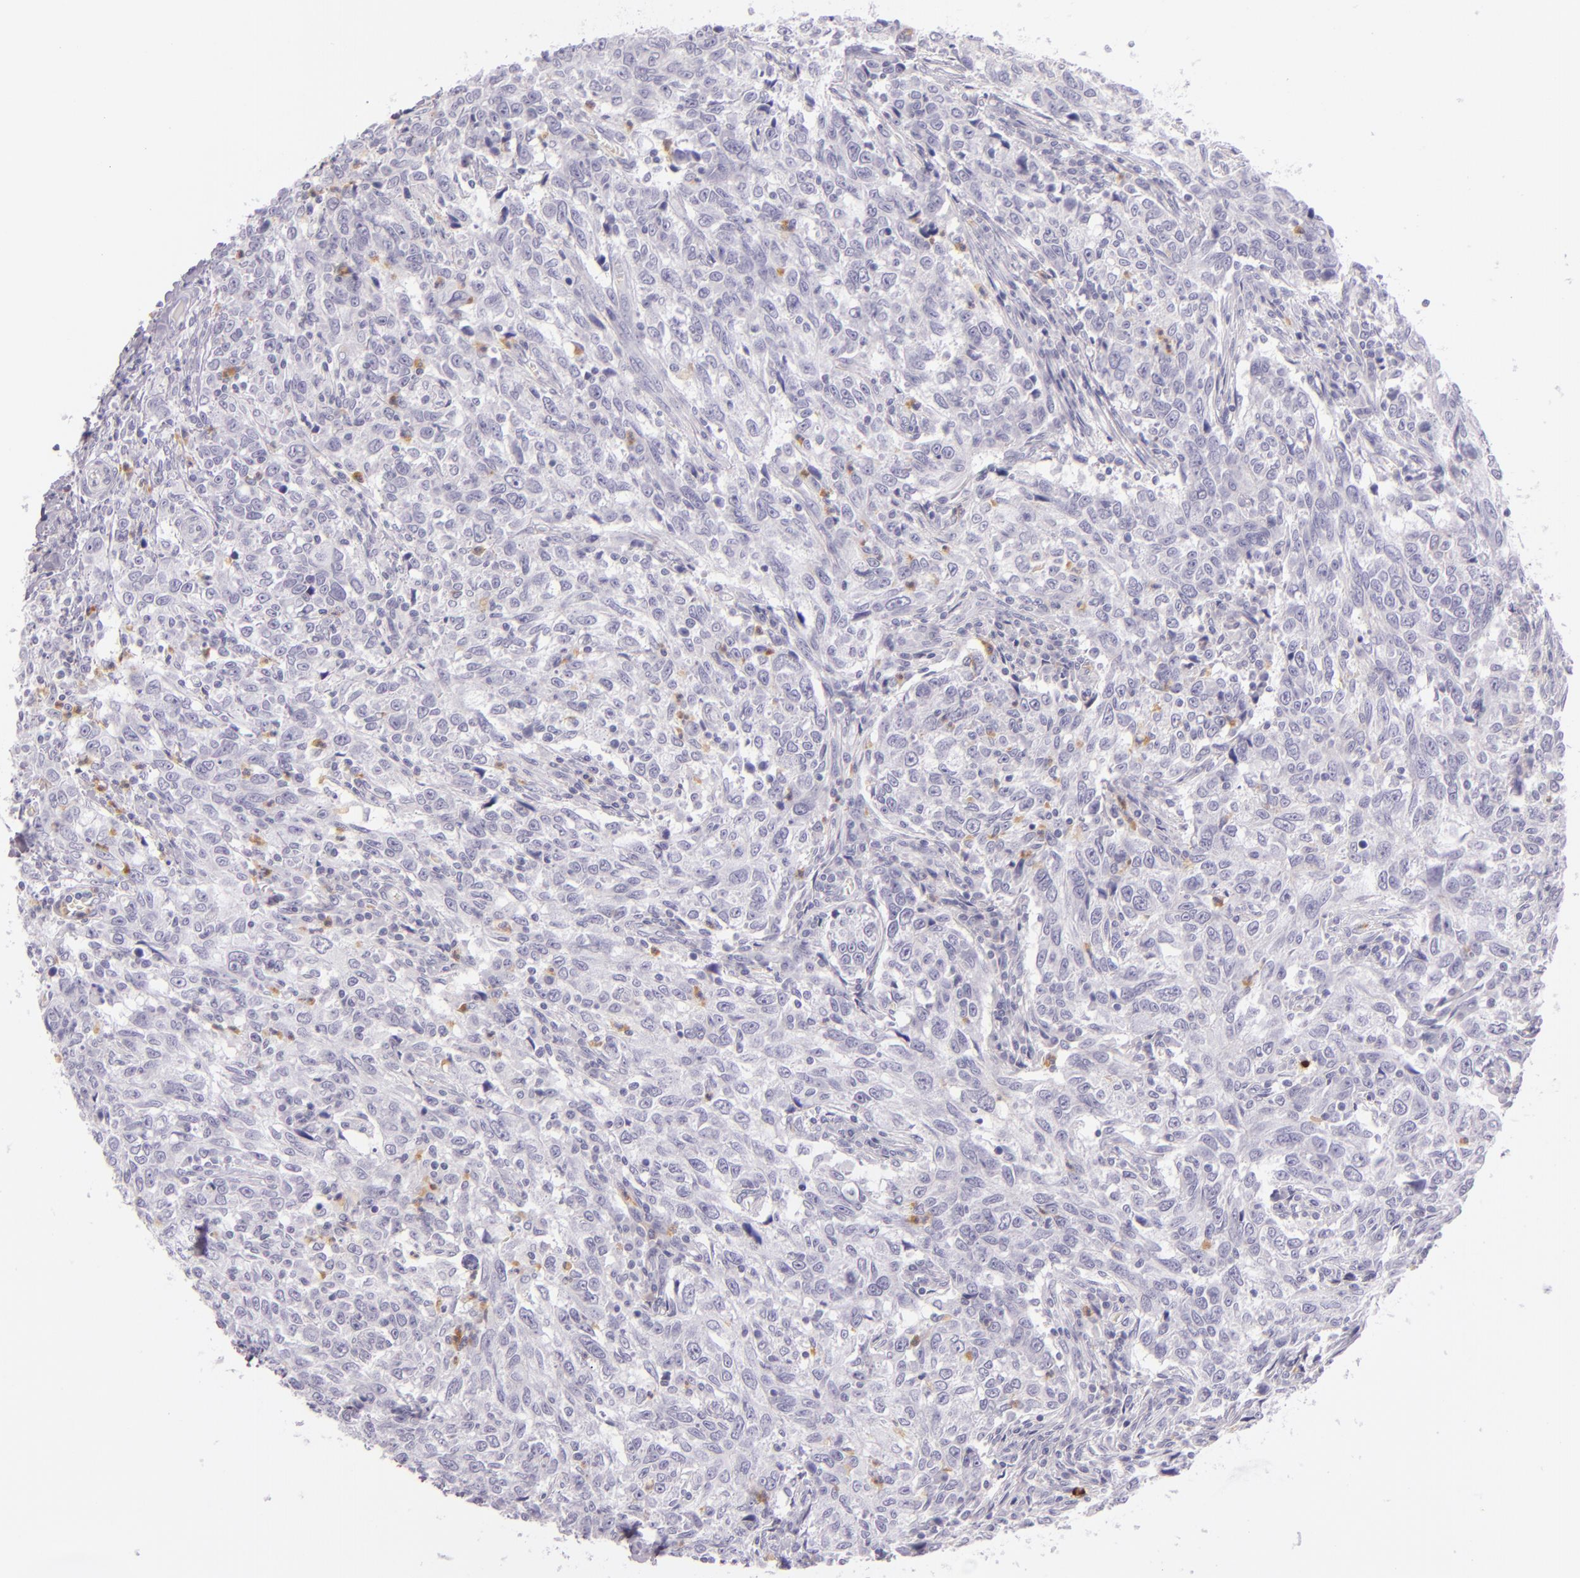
{"staining": {"intensity": "negative", "quantity": "none", "location": "none"}, "tissue": "breast cancer", "cell_type": "Tumor cells", "image_type": "cancer", "snomed": [{"axis": "morphology", "description": "Duct carcinoma"}, {"axis": "topography", "description": "Breast"}], "caption": "A histopathology image of human infiltrating ductal carcinoma (breast) is negative for staining in tumor cells.", "gene": "CEACAM1", "patient": {"sex": "female", "age": 50}}